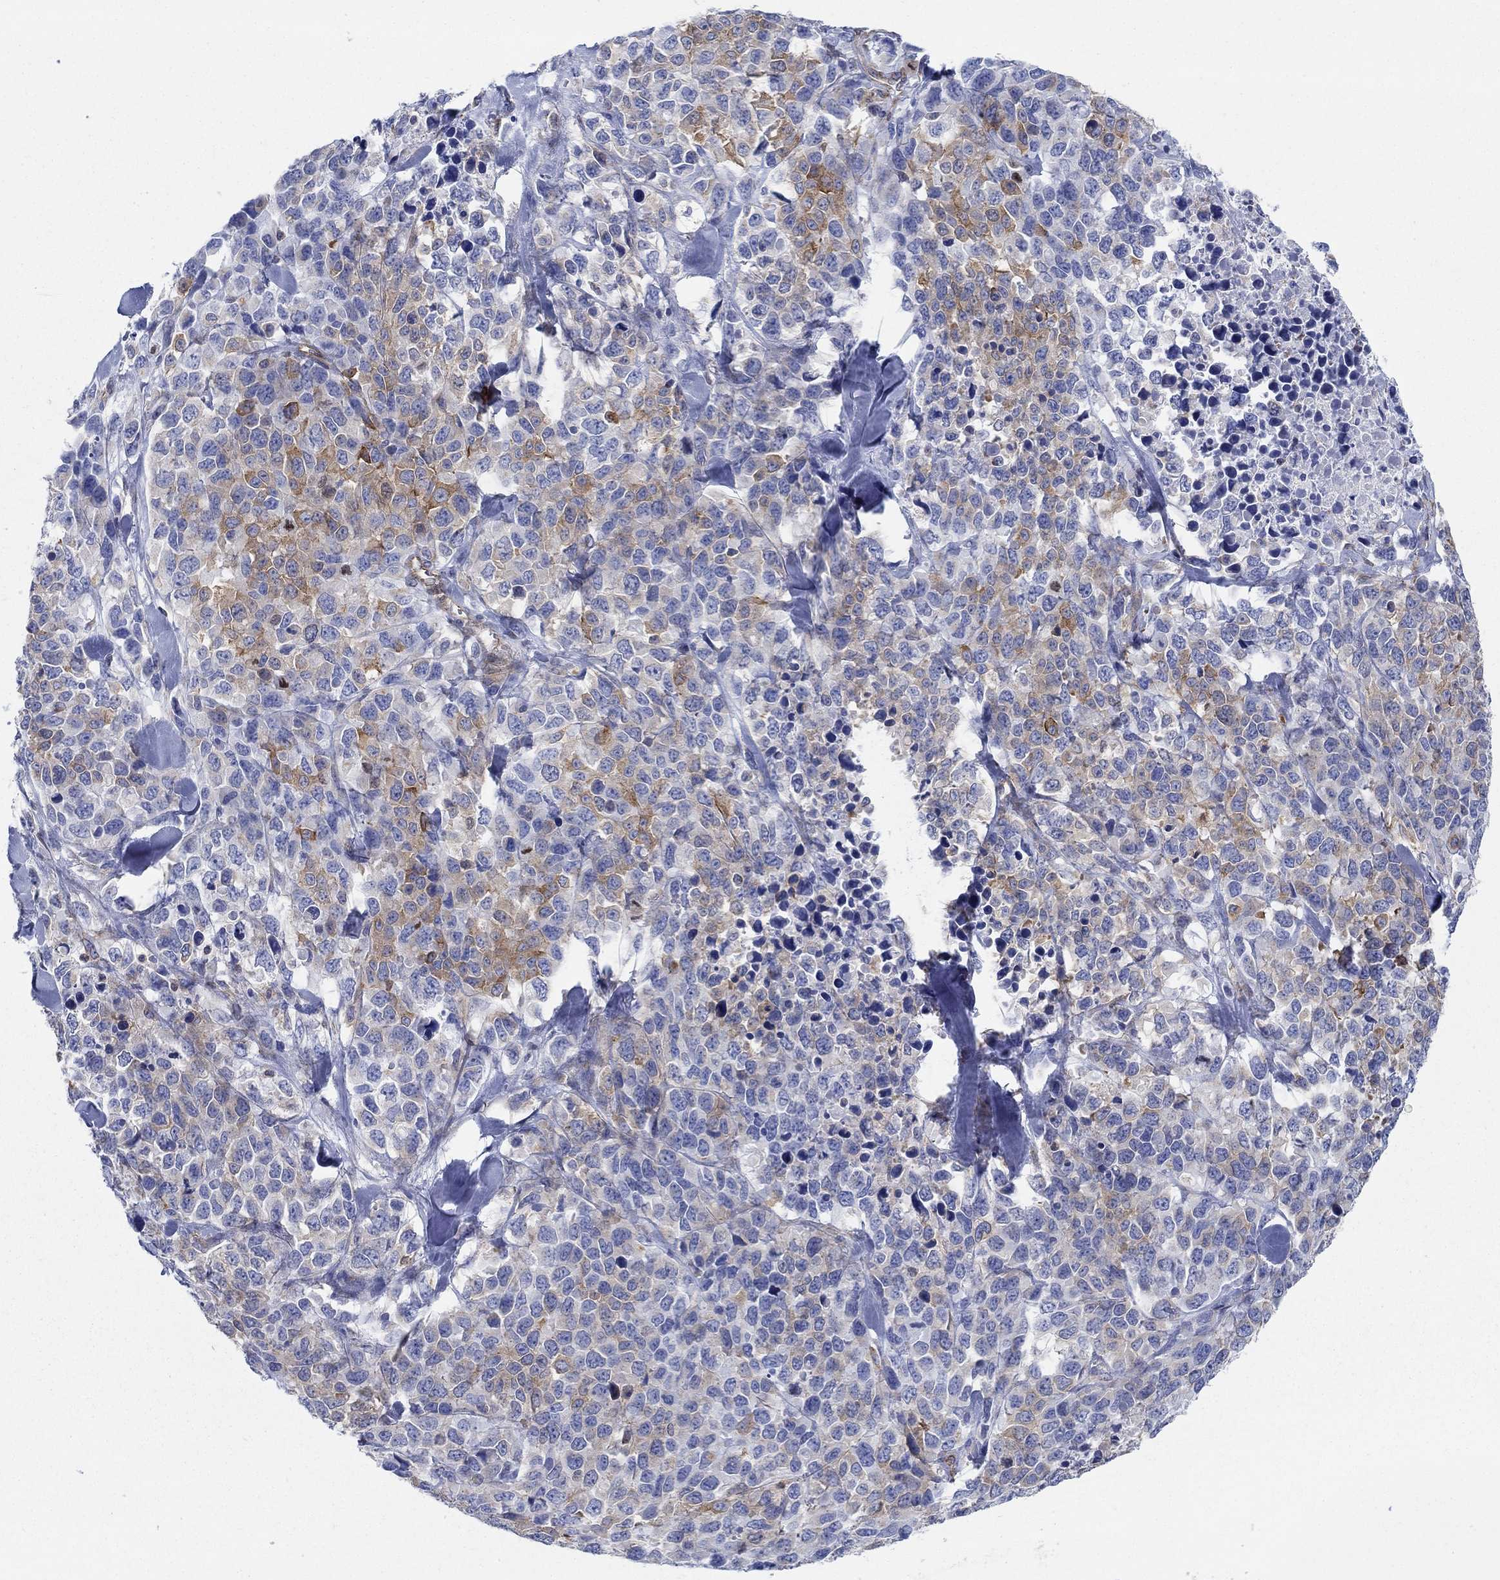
{"staining": {"intensity": "moderate", "quantity": "<25%", "location": "cytoplasmic/membranous"}, "tissue": "melanoma", "cell_type": "Tumor cells", "image_type": "cancer", "snomed": [{"axis": "morphology", "description": "Malignant melanoma, Metastatic site"}, {"axis": "topography", "description": "Skin"}], "caption": "The histopathology image demonstrates immunohistochemical staining of melanoma. There is moderate cytoplasmic/membranous positivity is identified in about <25% of tumor cells. (DAB = brown stain, brightfield microscopy at high magnification).", "gene": "FMN1", "patient": {"sex": "male", "age": 84}}